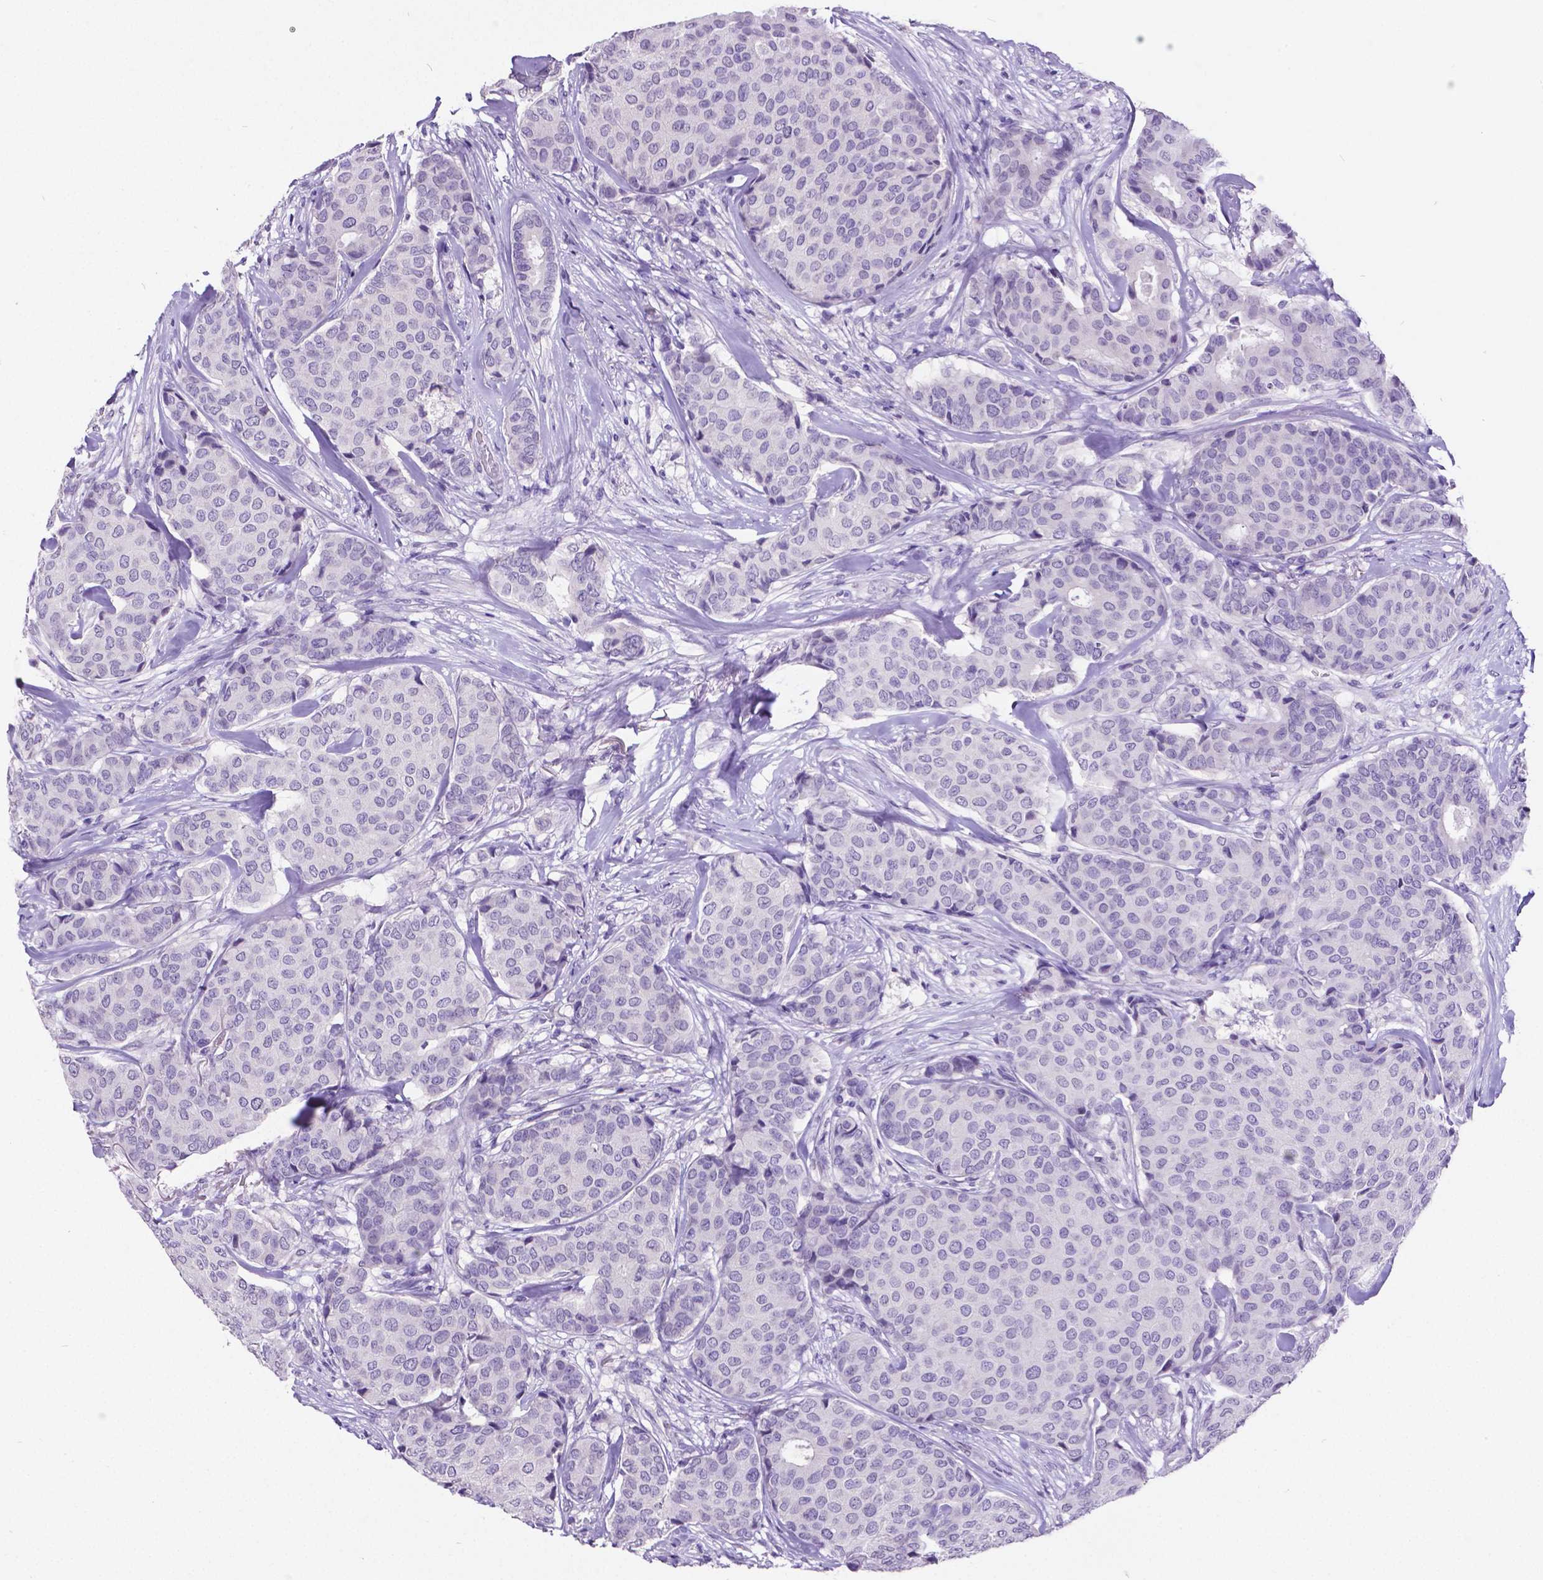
{"staining": {"intensity": "negative", "quantity": "none", "location": "none"}, "tissue": "breast cancer", "cell_type": "Tumor cells", "image_type": "cancer", "snomed": [{"axis": "morphology", "description": "Duct carcinoma"}, {"axis": "topography", "description": "Breast"}], "caption": "Immunohistochemical staining of human breast cancer displays no significant positivity in tumor cells.", "gene": "SATB2", "patient": {"sex": "female", "age": 75}}